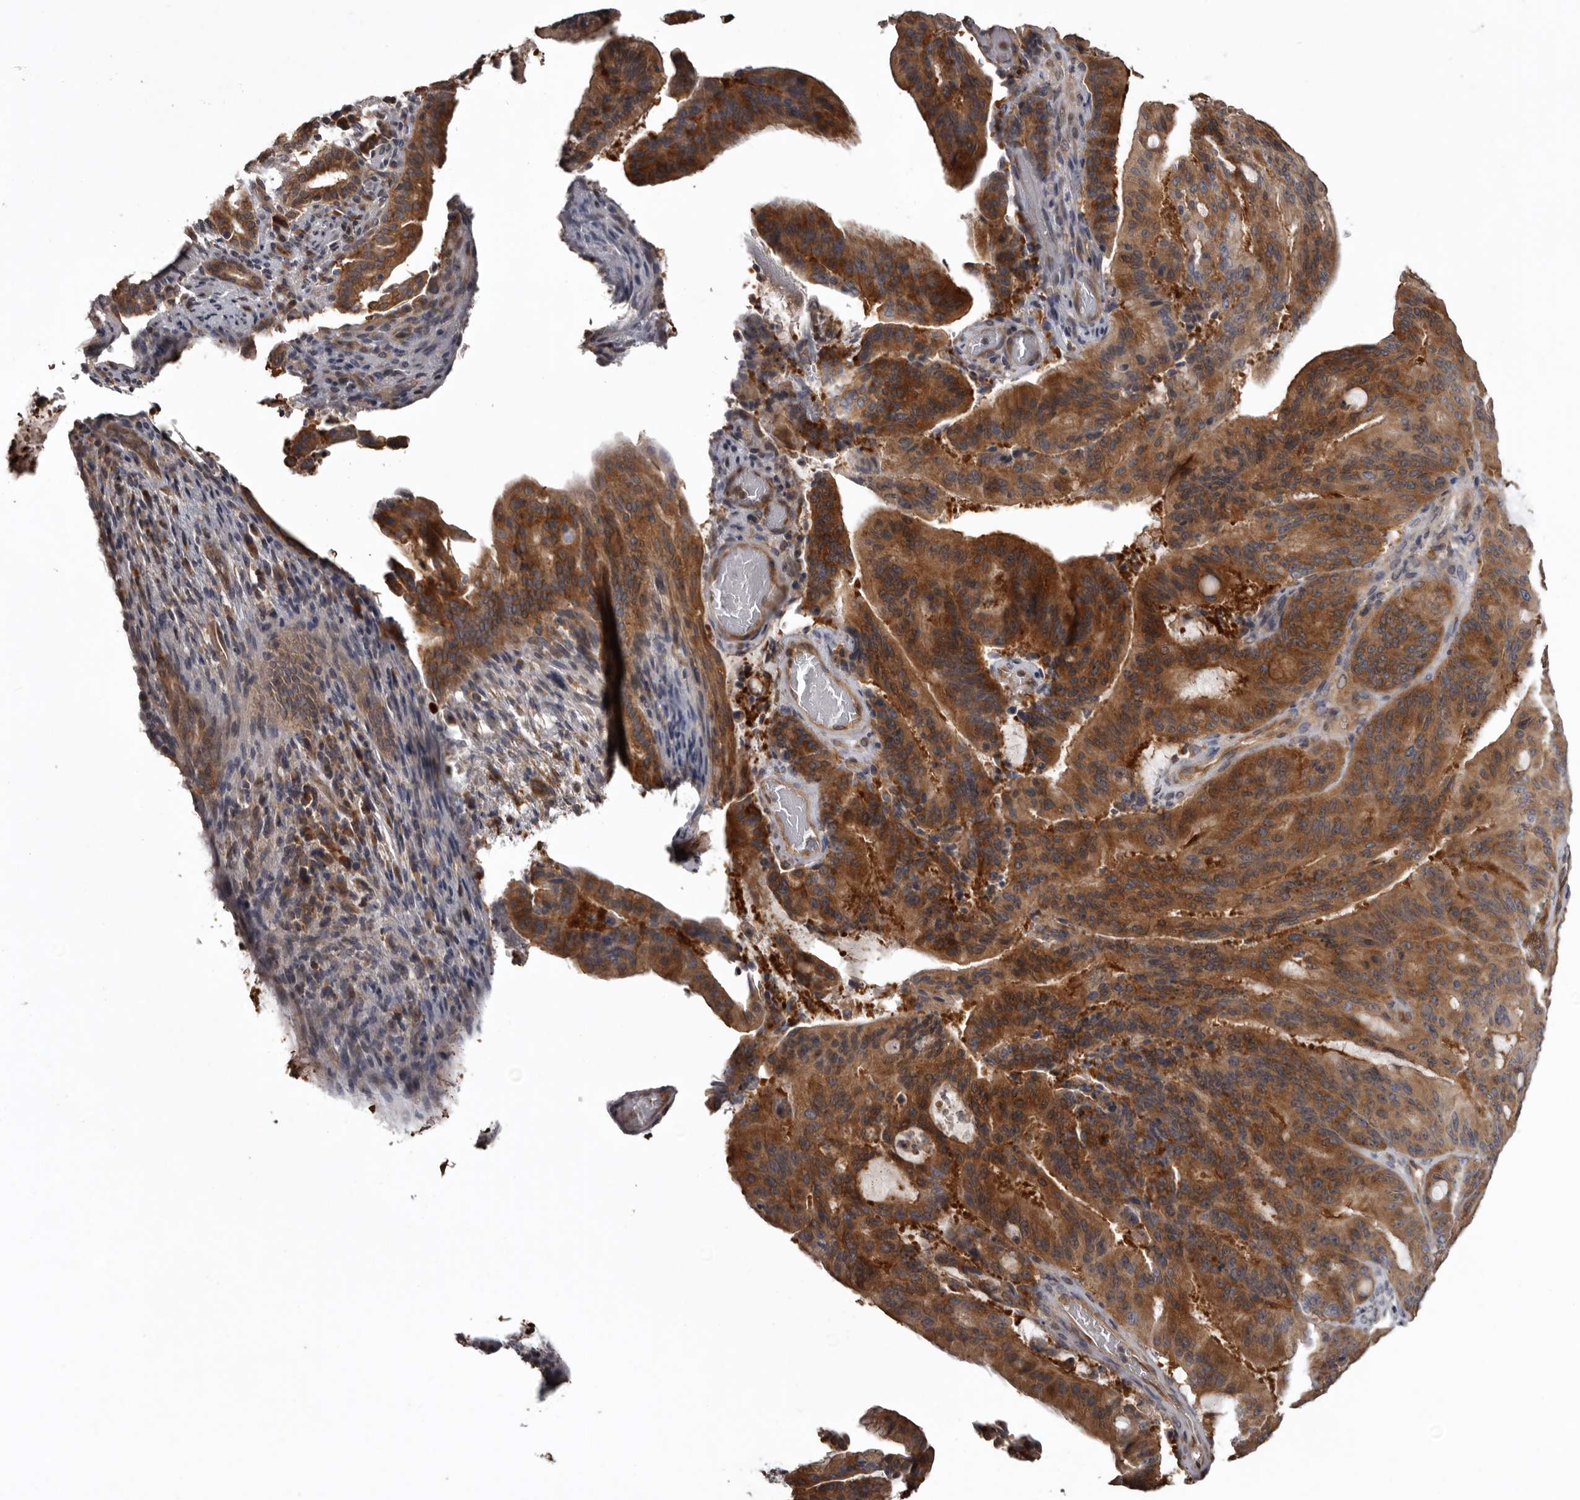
{"staining": {"intensity": "moderate", "quantity": ">75%", "location": "cytoplasmic/membranous"}, "tissue": "liver cancer", "cell_type": "Tumor cells", "image_type": "cancer", "snomed": [{"axis": "morphology", "description": "Normal tissue, NOS"}, {"axis": "morphology", "description": "Cholangiocarcinoma"}, {"axis": "topography", "description": "Liver"}, {"axis": "topography", "description": "Peripheral nerve tissue"}], "caption": "Cholangiocarcinoma (liver) tissue displays moderate cytoplasmic/membranous staining in approximately >75% of tumor cells, visualized by immunohistochemistry.", "gene": "DARS1", "patient": {"sex": "female", "age": 73}}